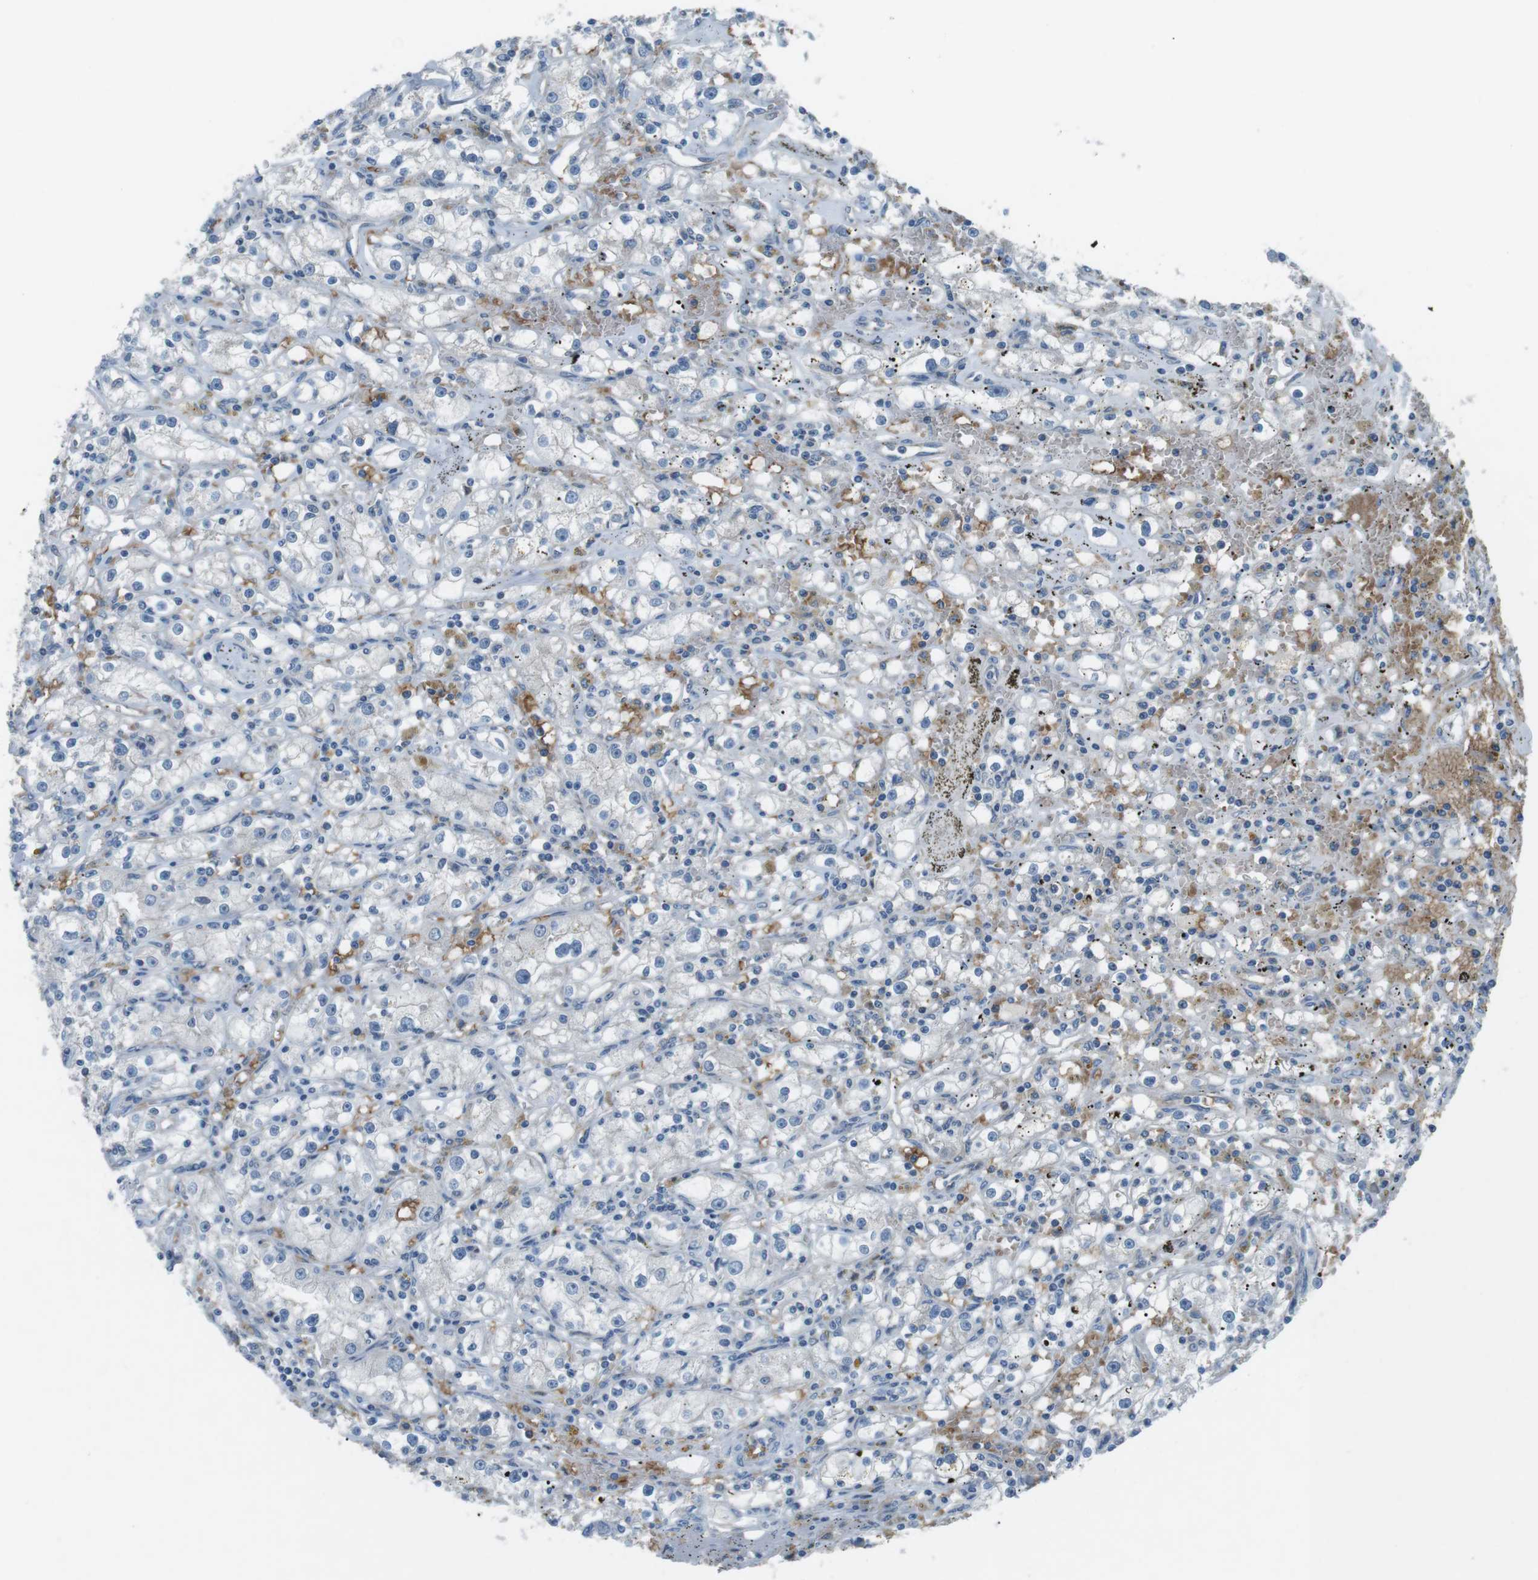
{"staining": {"intensity": "negative", "quantity": "none", "location": "none"}, "tissue": "renal cancer", "cell_type": "Tumor cells", "image_type": "cancer", "snomed": [{"axis": "morphology", "description": "Adenocarcinoma, NOS"}, {"axis": "topography", "description": "Kidney"}], "caption": "DAB (3,3'-diaminobenzidine) immunohistochemical staining of renal cancer (adenocarcinoma) displays no significant staining in tumor cells.", "gene": "SPTA1", "patient": {"sex": "male", "age": 56}}